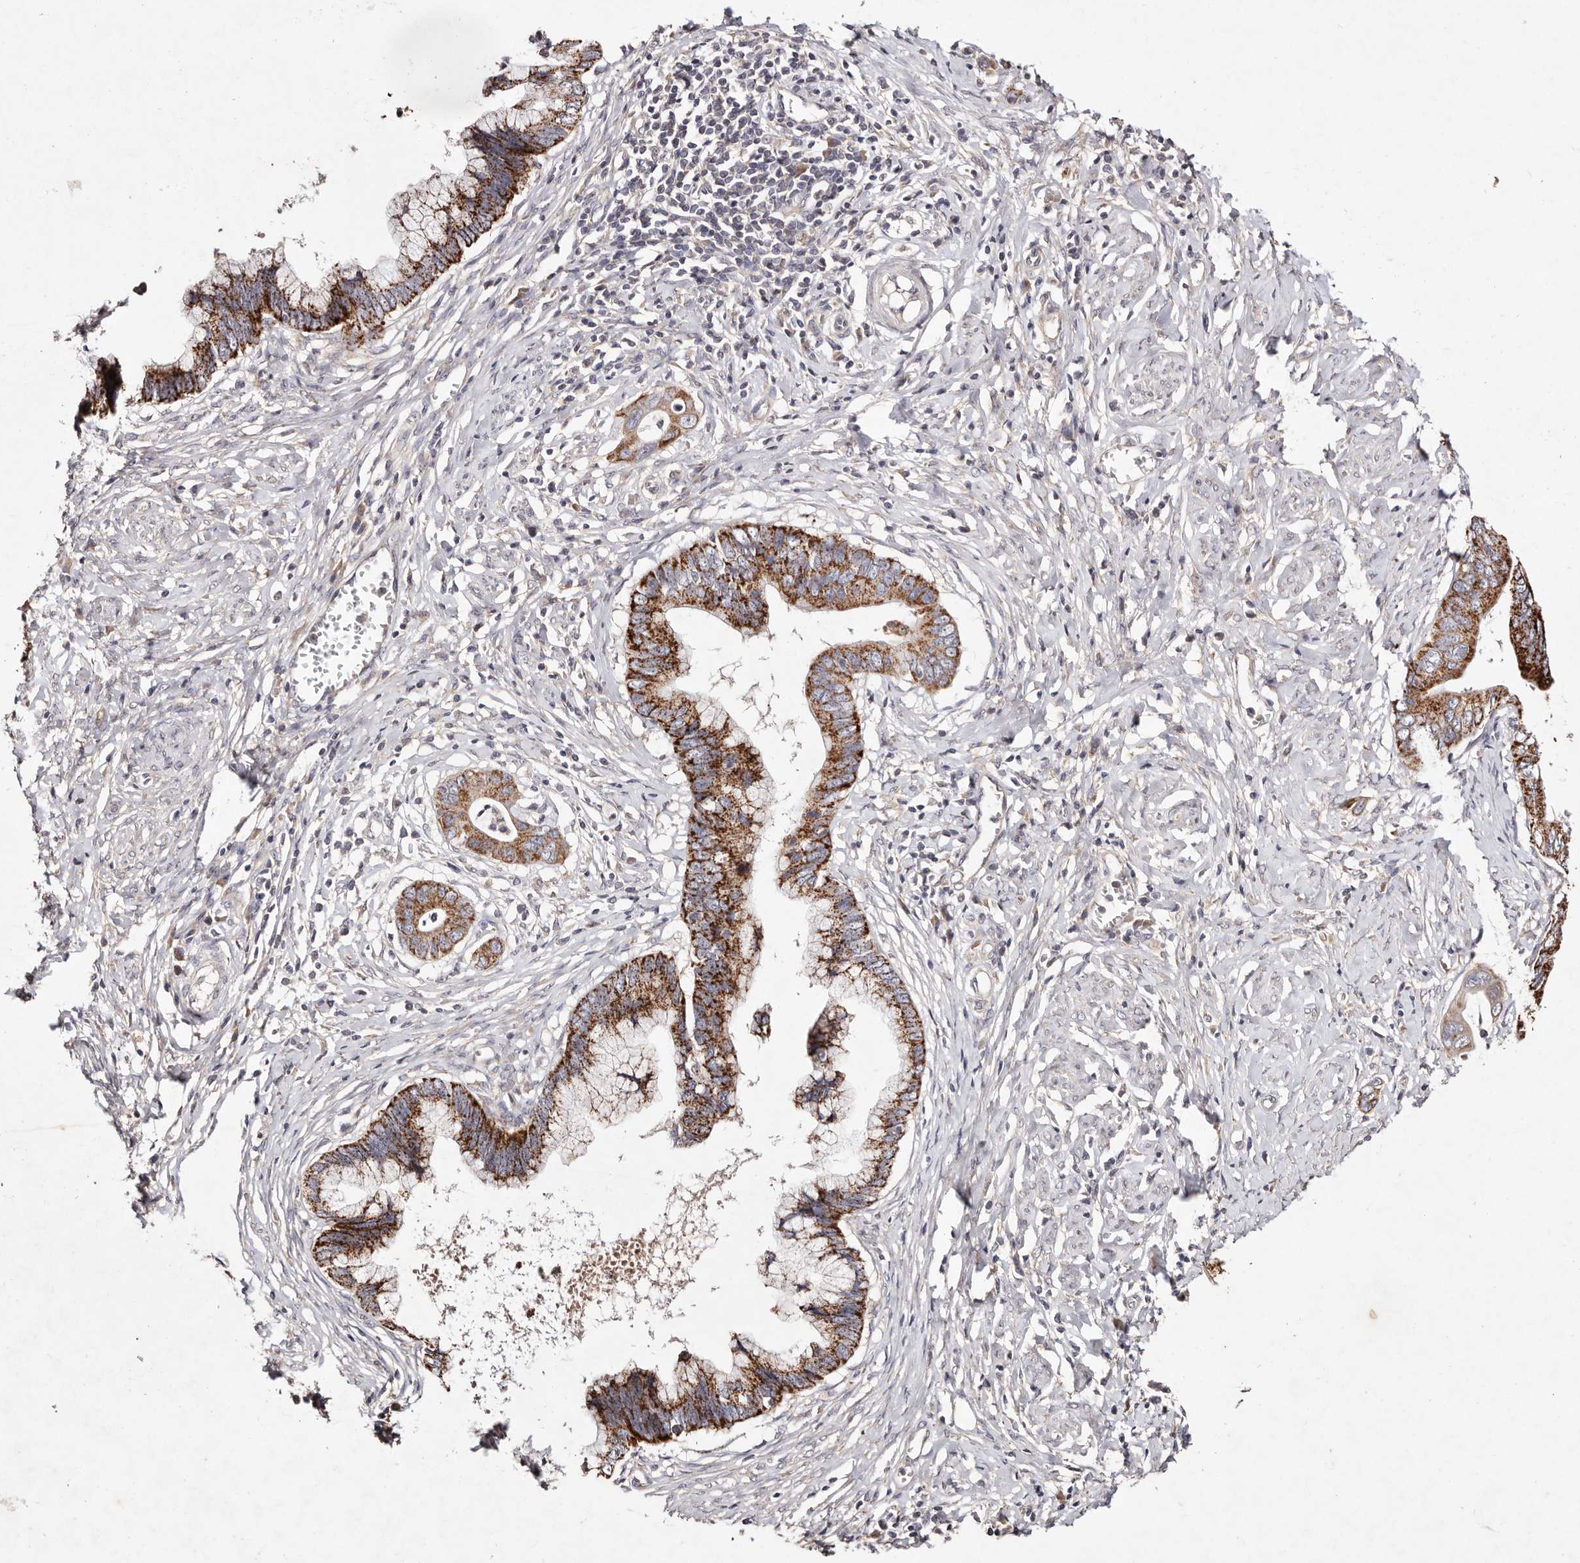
{"staining": {"intensity": "strong", "quantity": ">75%", "location": "cytoplasmic/membranous"}, "tissue": "cervical cancer", "cell_type": "Tumor cells", "image_type": "cancer", "snomed": [{"axis": "morphology", "description": "Adenocarcinoma, NOS"}, {"axis": "topography", "description": "Cervix"}], "caption": "This histopathology image displays immunohistochemistry staining of human adenocarcinoma (cervical), with high strong cytoplasmic/membranous positivity in about >75% of tumor cells.", "gene": "TSC2", "patient": {"sex": "female", "age": 44}}